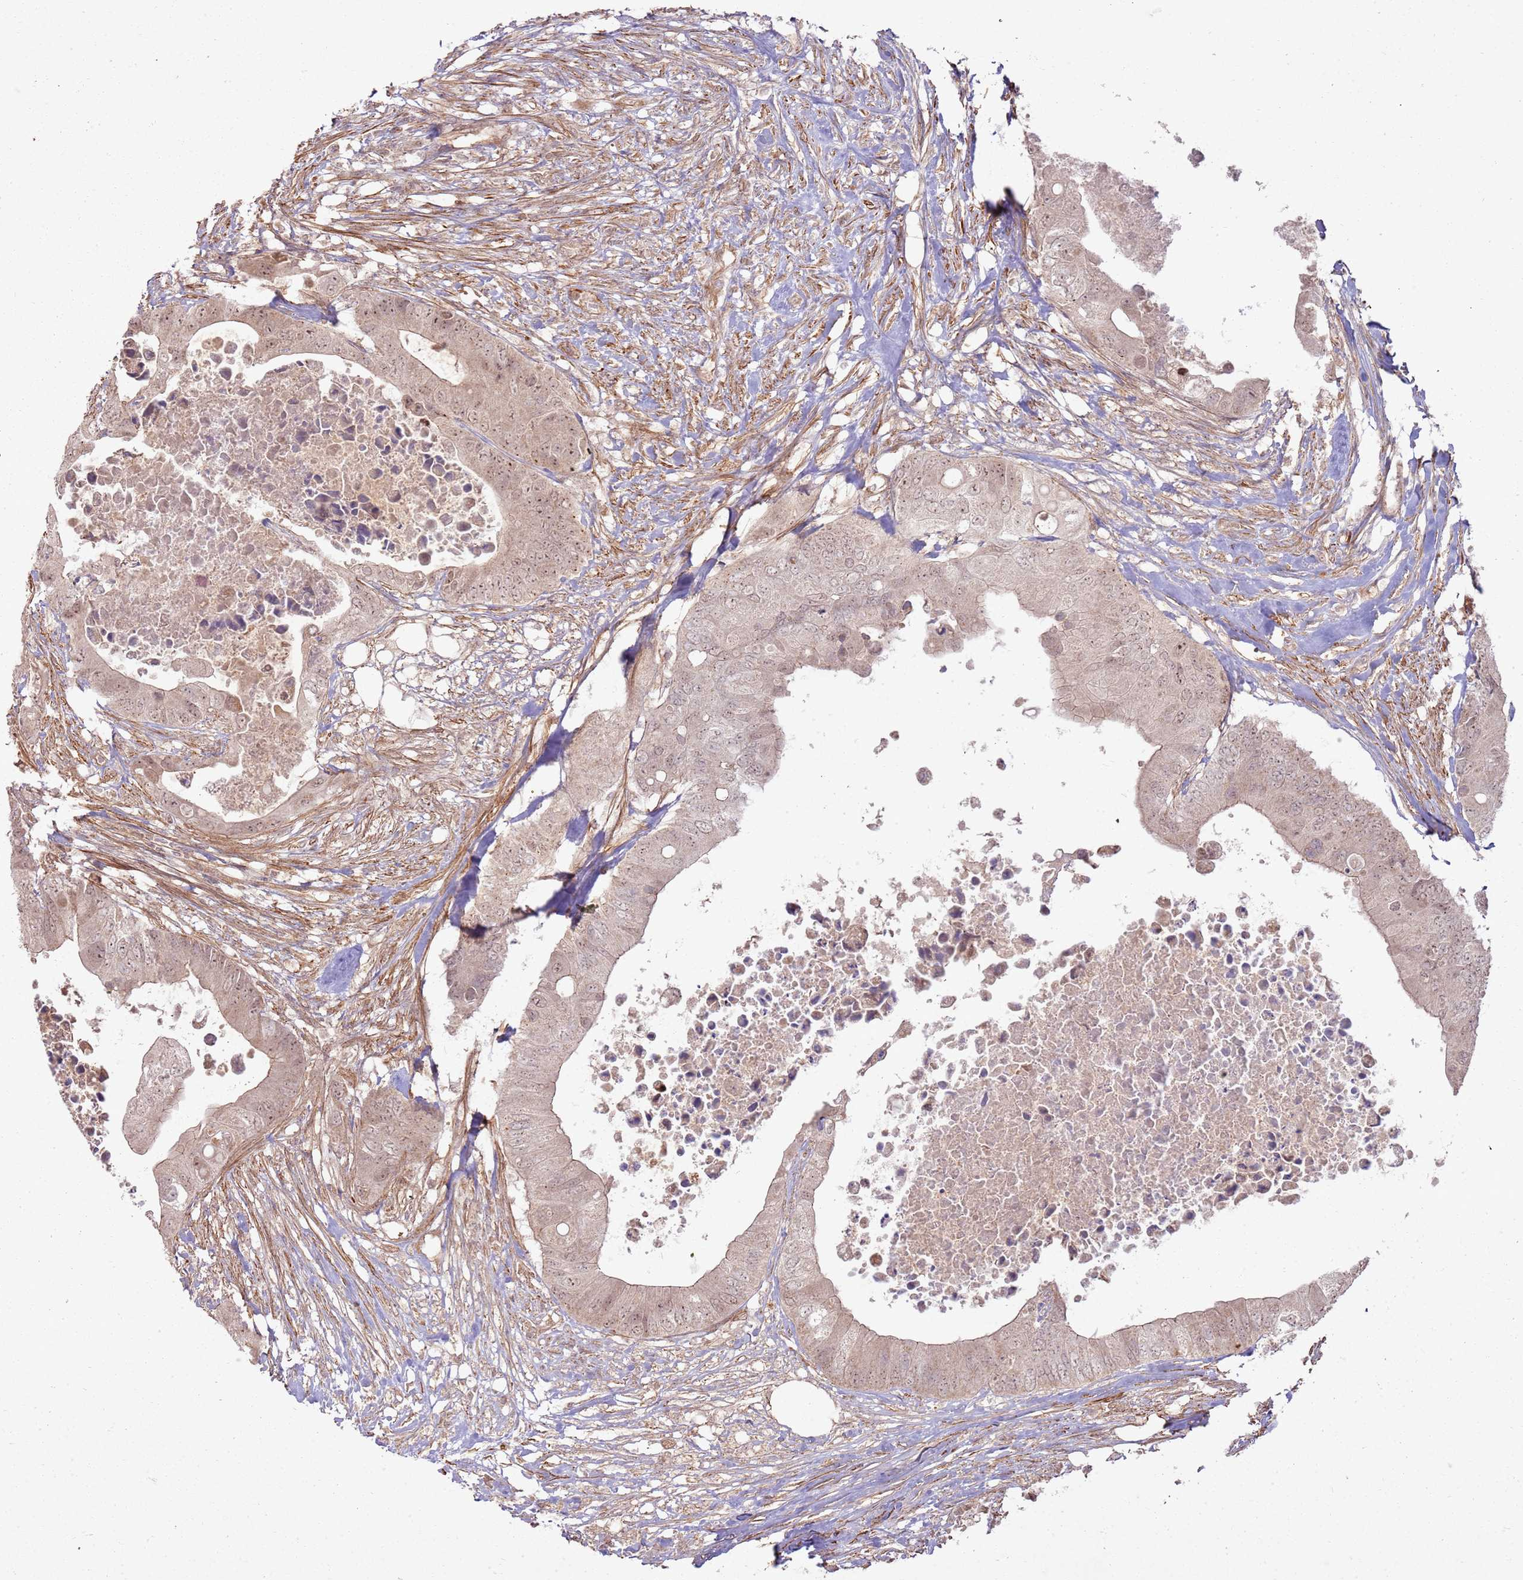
{"staining": {"intensity": "weak", "quantity": ">75%", "location": "cytoplasmic/membranous,nuclear"}, "tissue": "colorectal cancer", "cell_type": "Tumor cells", "image_type": "cancer", "snomed": [{"axis": "morphology", "description": "Adenocarcinoma, NOS"}, {"axis": "topography", "description": "Colon"}], "caption": "Protein staining of adenocarcinoma (colorectal) tissue displays weak cytoplasmic/membranous and nuclear positivity in about >75% of tumor cells.", "gene": "ZNF623", "patient": {"sex": "male", "age": 71}}